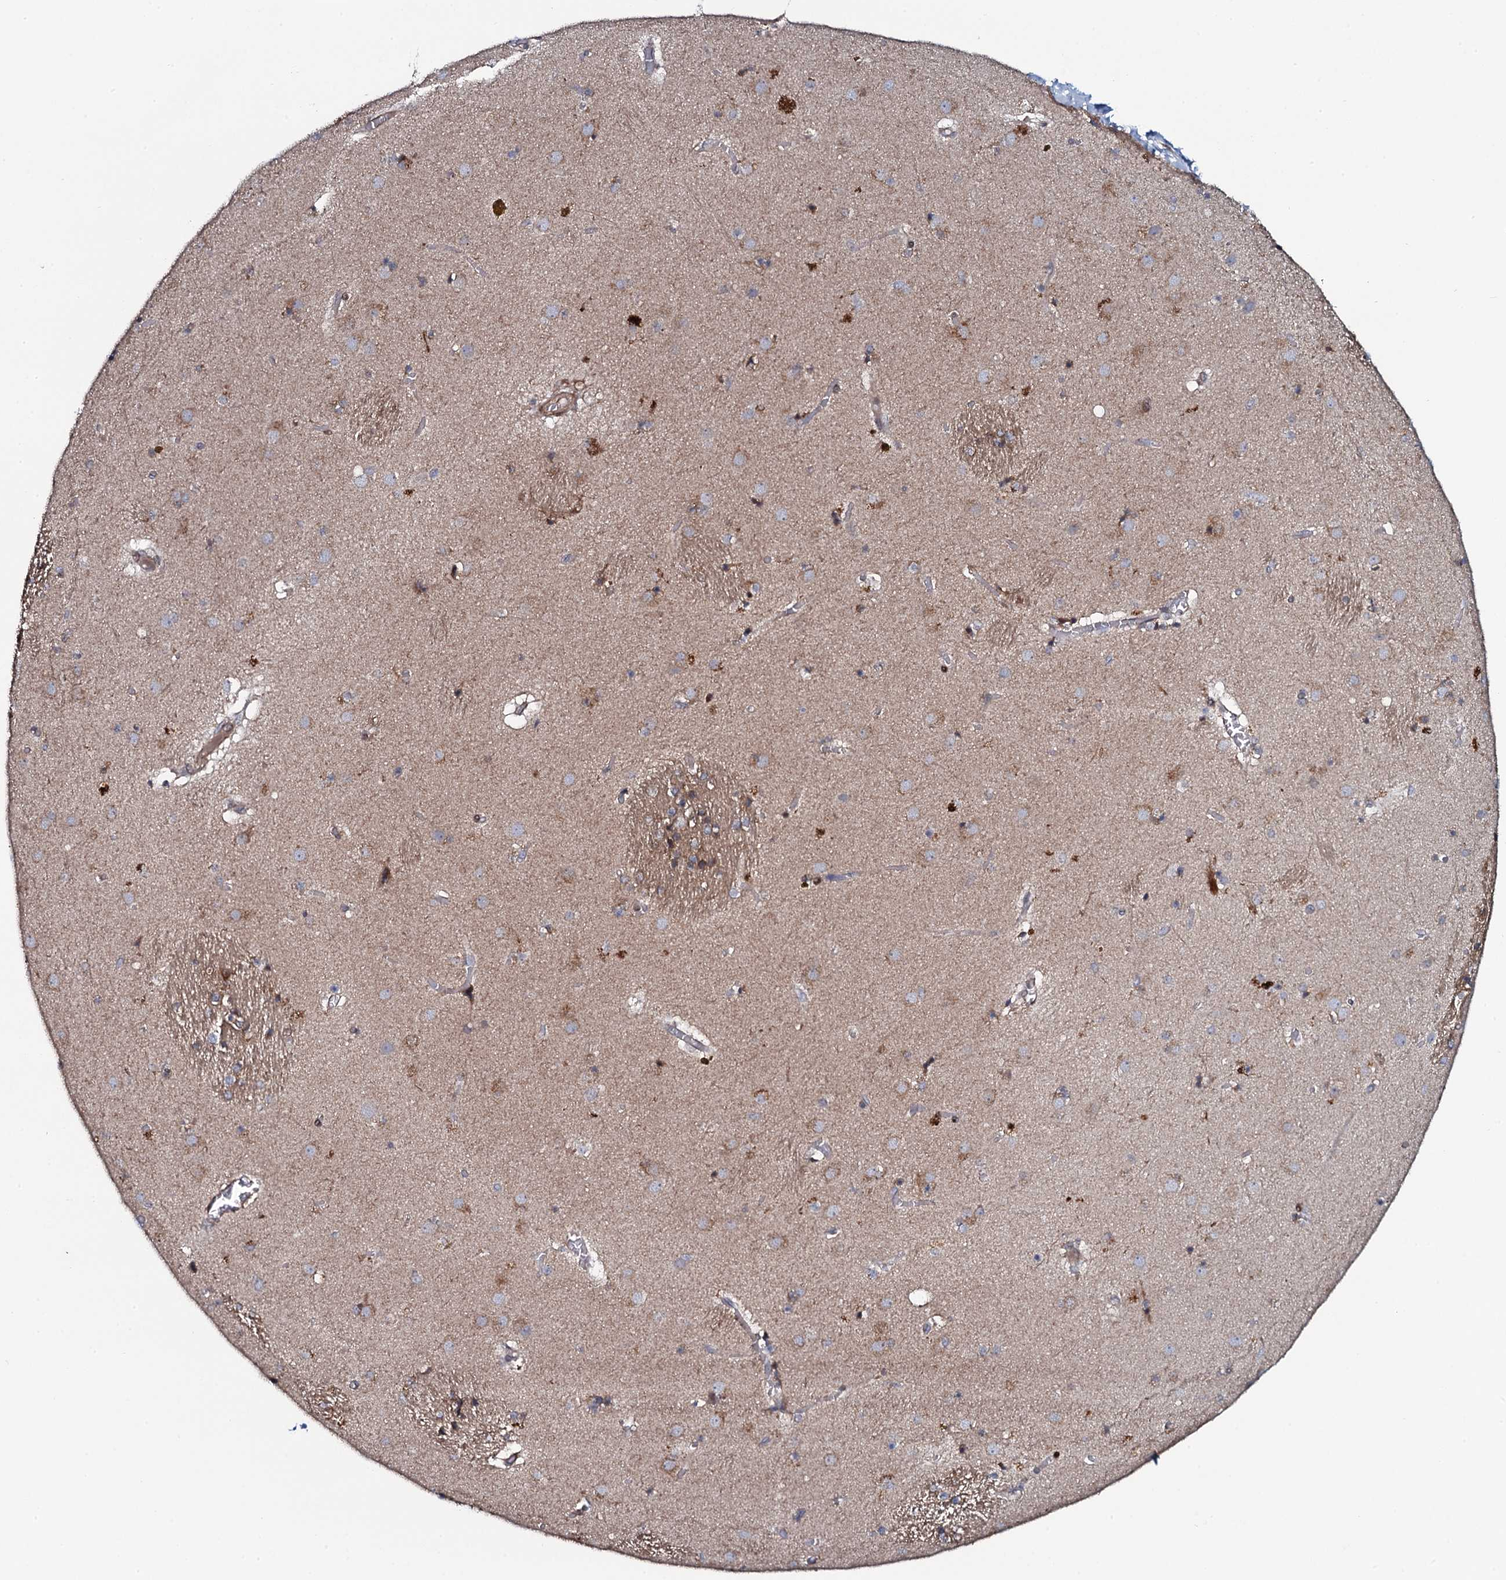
{"staining": {"intensity": "weak", "quantity": "<25%", "location": "cytoplasmic/membranous"}, "tissue": "caudate", "cell_type": "Glial cells", "image_type": "normal", "snomed": [{"axis": "morphology", "description": "Normal tissue, NOS"}, {"axis": "topography", "description": "Lateral ventricle wall"}], "caption": "DAB (3,3'-diaminobenzidine) immunohistochemical staining of normal human caudate demonstrates no significant expression in glial cells. (Brightfield microscopy of DAB immunohistochemistry at high magnification).", "gene": "KCTD4", "patient": {"sex": "male", "age": 70}}